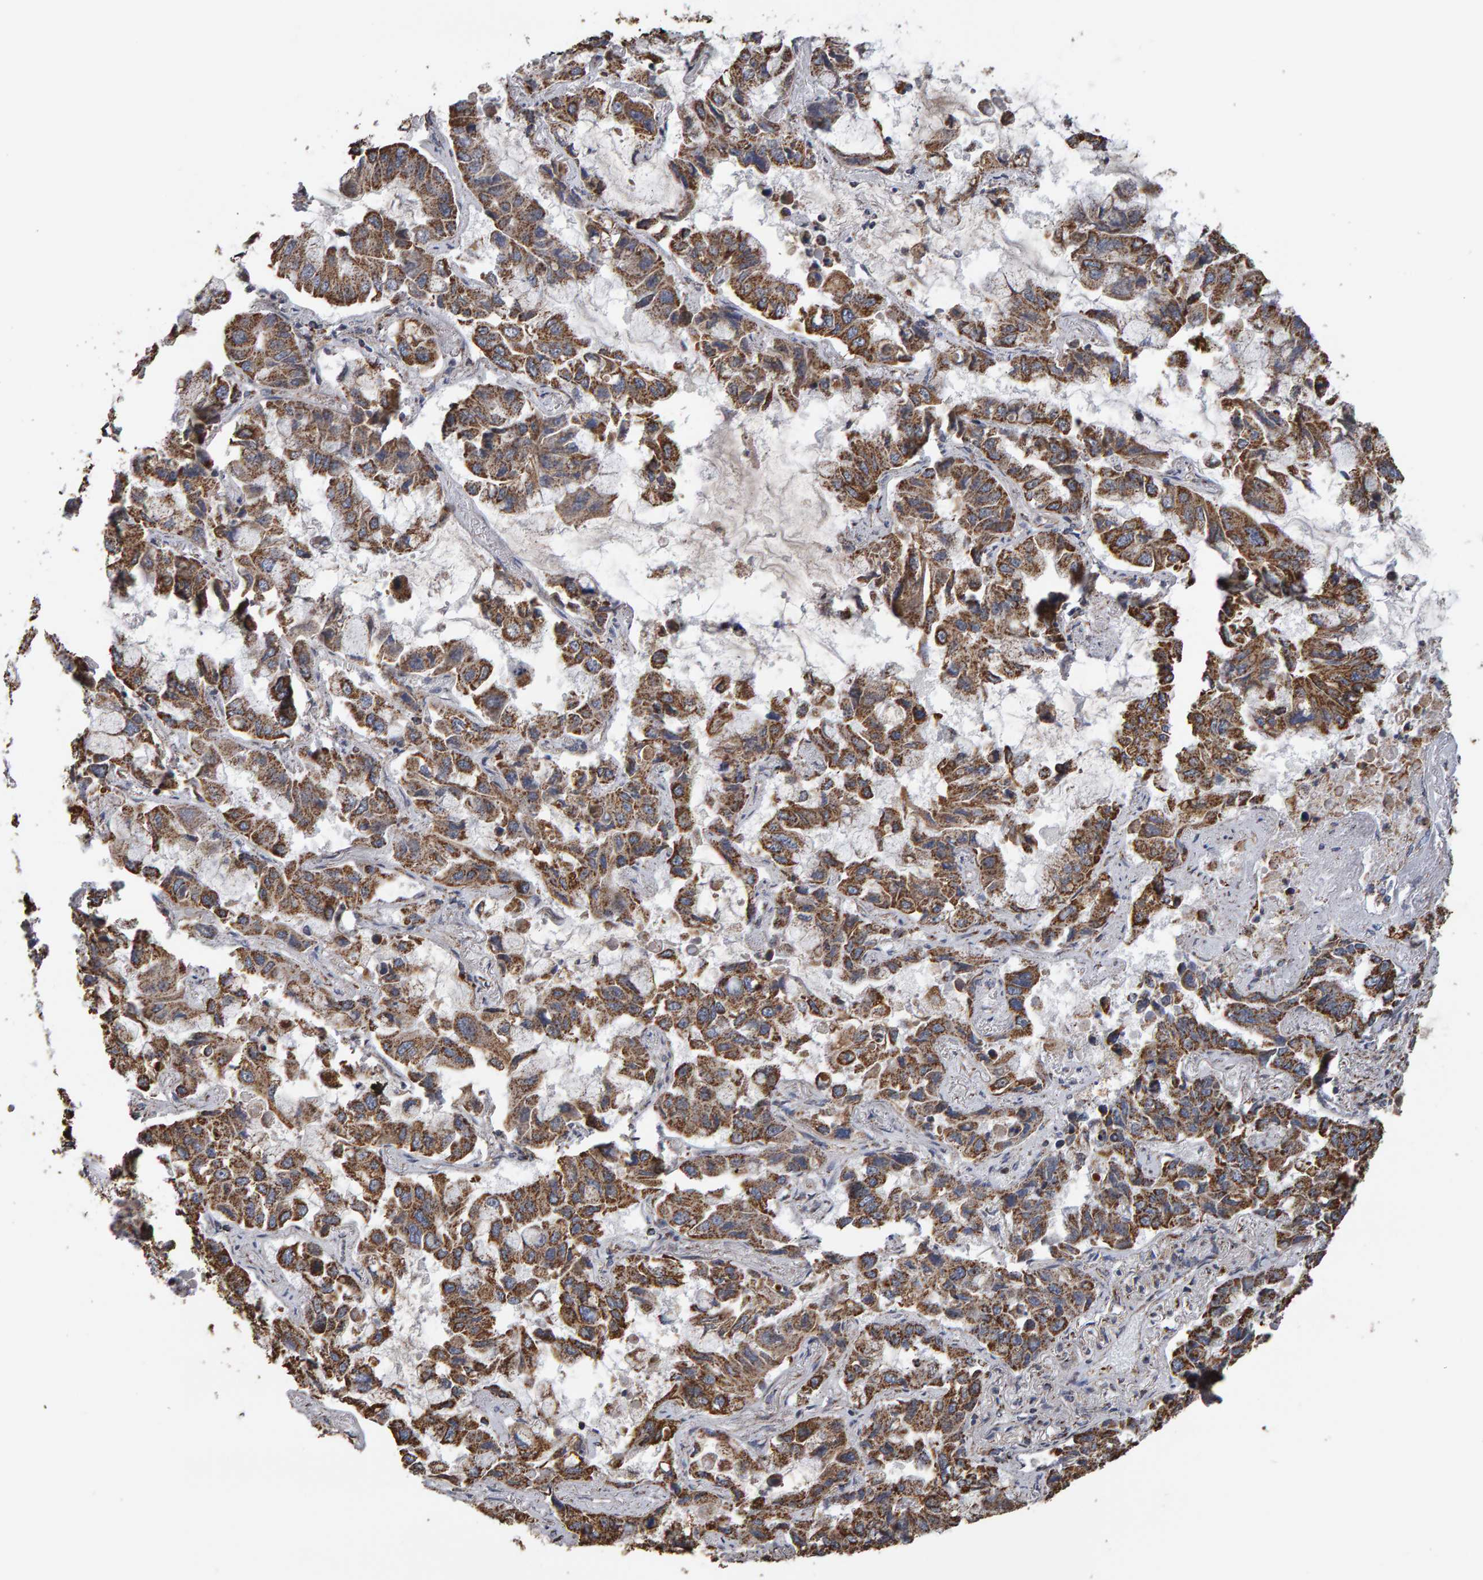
{"staining": {"intensity": "strong", "quantity": ">75%", "location": "cytoplasmic/membranous"}, "tissue": "lung cancer", "cell_type": "Tumor cells", "image_type": "cancer", "snomed": [{"axis": "morphology", "description": "Adenocarcinoma, NOS"}, {"axis": "topography", "description": "Lung"}], "caption": "A micrograph of human lung cancer (adenocarcinoma) stained for a protein displays strong cytoplasmic/membranous brown staining in tumor cells.", "gene": "TOM1L1", "patient": {"sex": "male", "age": 64}}